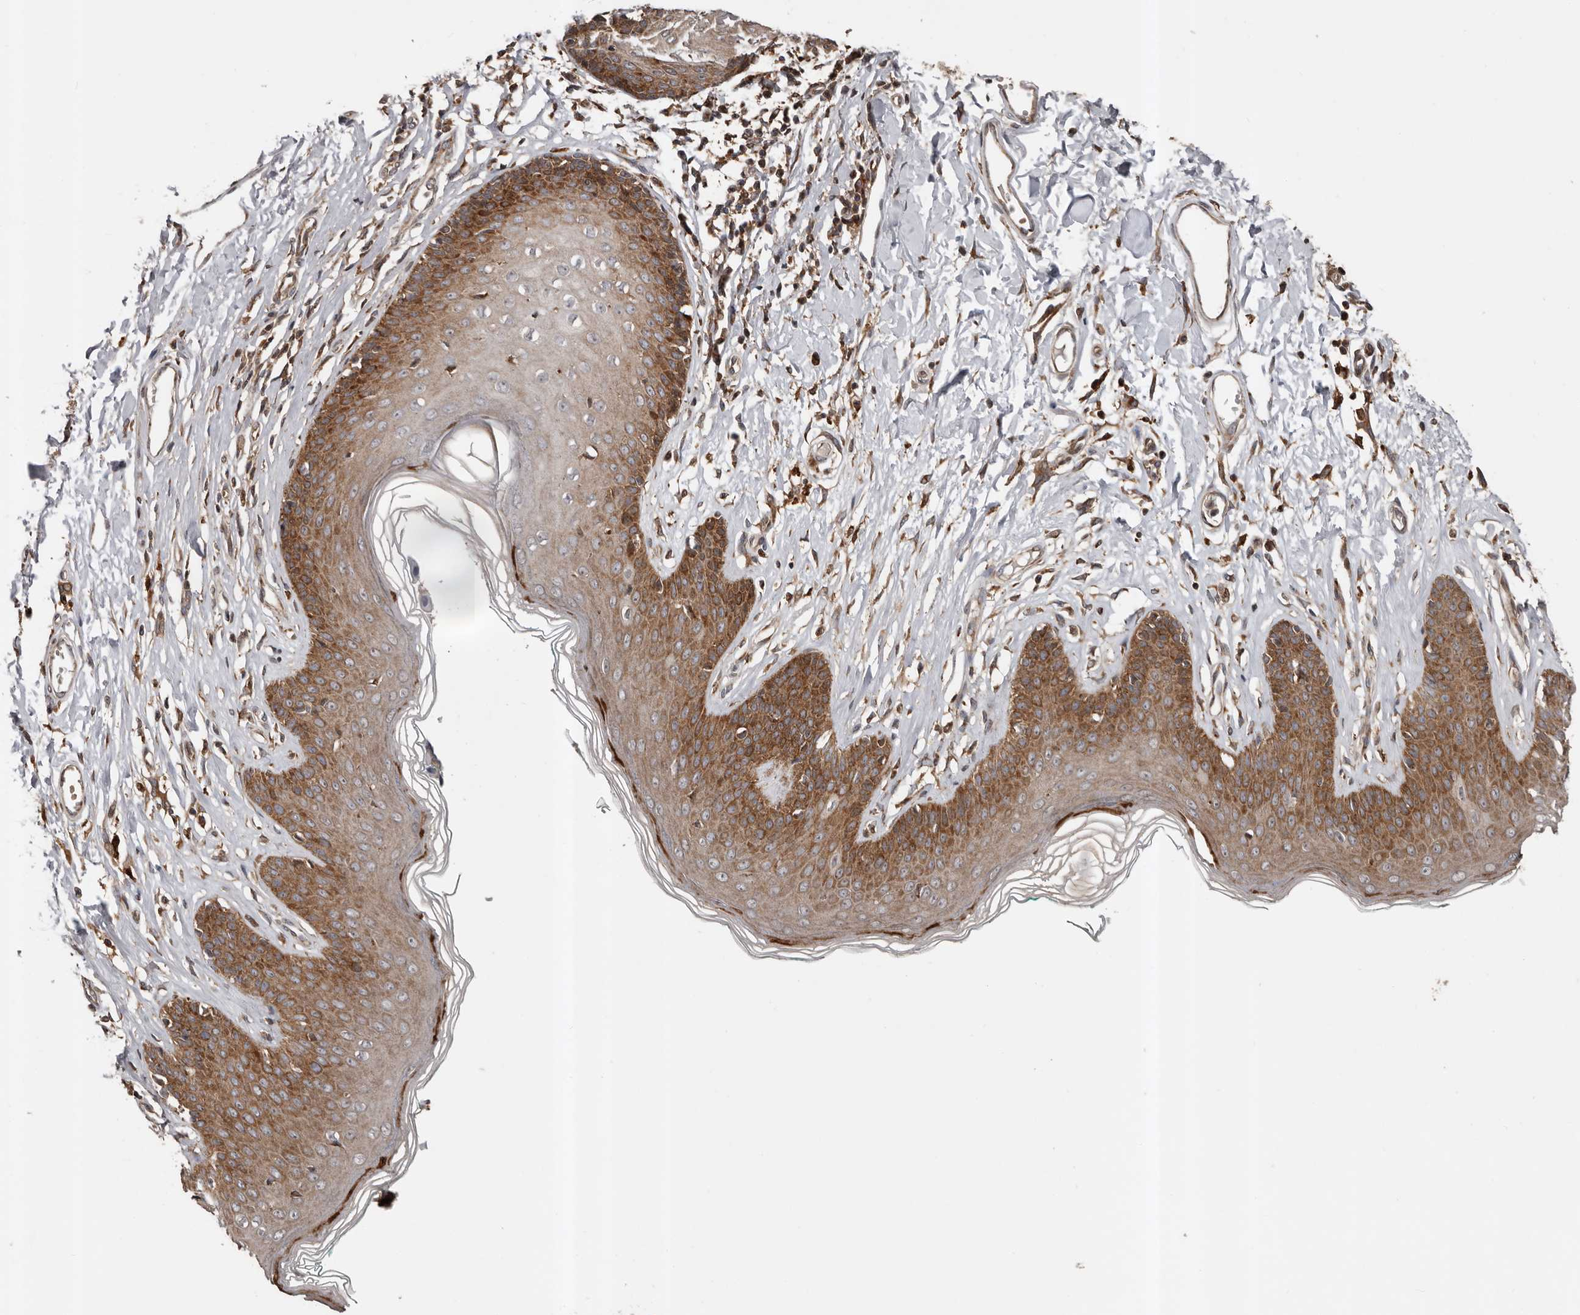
{"staining": {"intensity": "moderate", "quantity": "25%-75%", "location": "cytoplasmic/membranous"}, "tissue": "skin", "cell_type": "Epidermal cells", "image_type": "normal", "snomed": [{"axis": "morphology", "description": "Normal tissue, NOS"}, {"axis": "morphology", "description": "Squamous cell carcinoma, NOS"}, {"axis": "topography", "description": "Vulva"}], "caption": "The micrograph exhibits staining of unremarkable skin, revealing moderate cytoplasmic/membranous protein expression (brown color) within epidermal cells. (DAB (3,3'-diaminobenzidine) IHC with brightfield microscopy, high magnification).", "gene": "CCDC190", "patient": {"sex": "female", "age": 85}}